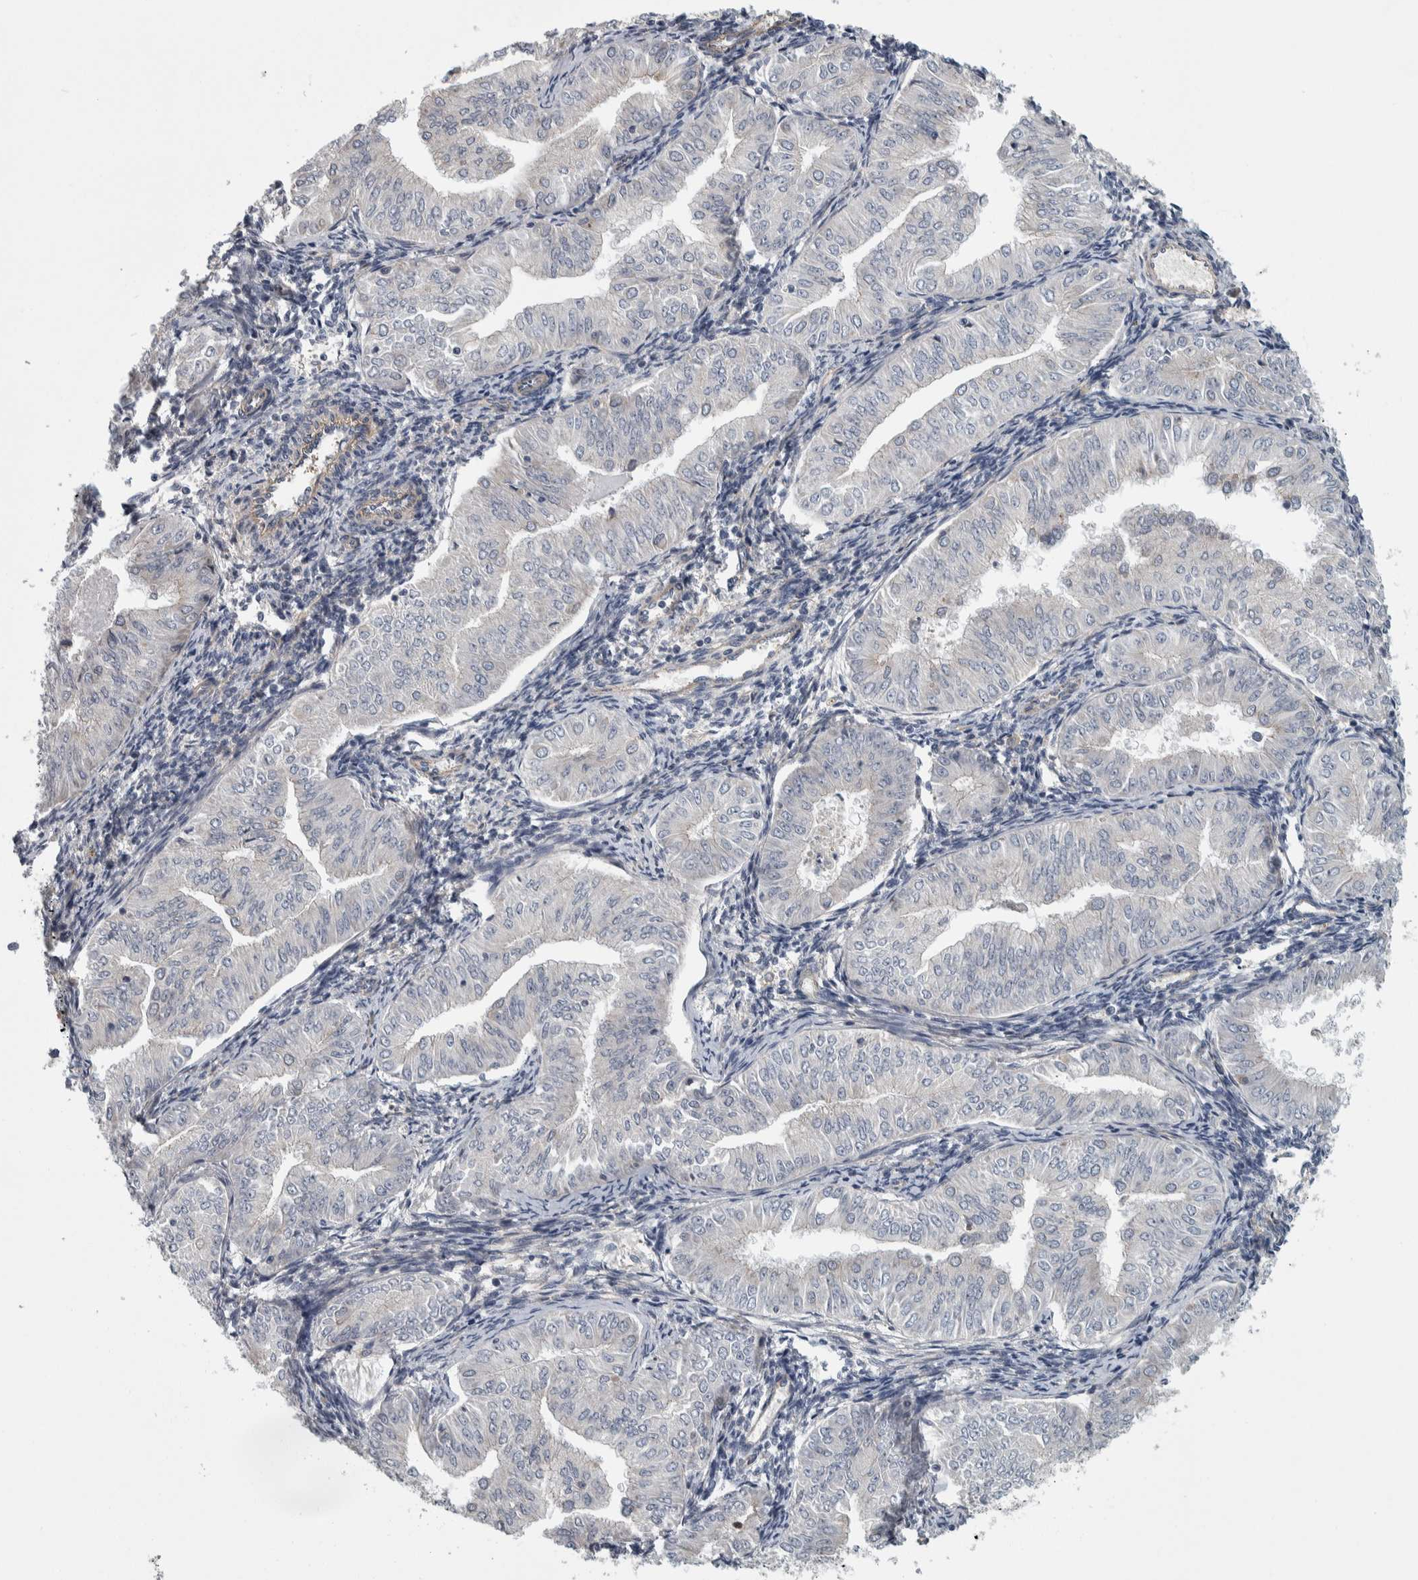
{"staining": {"intensity": "negative", "quantity": "none", "location": "none"}, "tissue": "endometrial cancer", "cell_type": "Tumor cells", "image_type": "cancer", "snomed": [{"axis": "morphology", "description": "Normal tissue, NOS"}, {"axis": "morphology", "description": "Adenocarcinoma, NOS"}, {"axis": "topography", "description": "Endometrium"}], "caption": "An immunohistochemistry micrograph of endometrial adenocarcinoma is shown. There is no staining in tumor cells of endometrial adenocarcinoma. Nuclei are stained in blue.", "gene": "KCNJ3", "patient": {"sex": "female", "age": 53}}